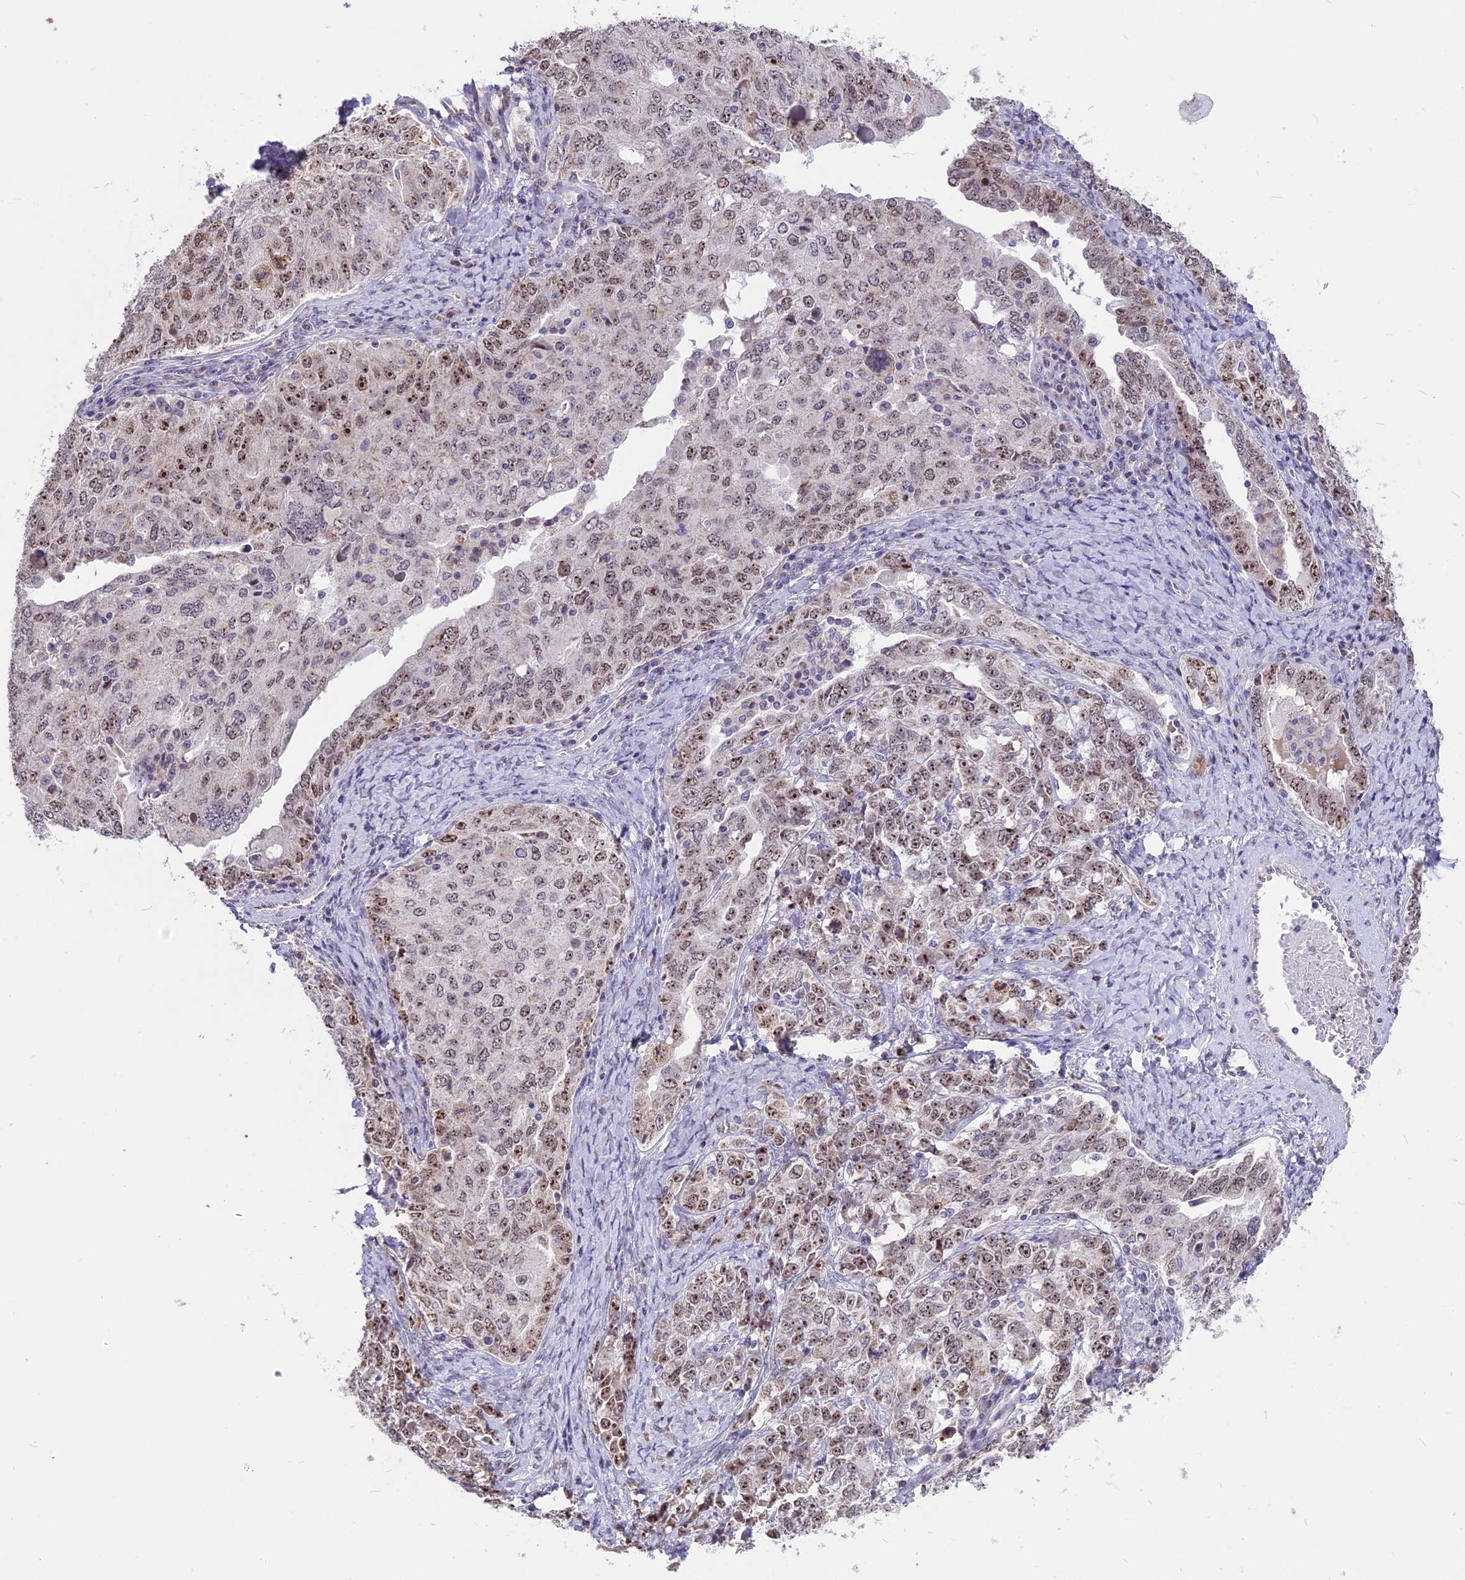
{"staining": {"intensity": "moderate", "quantity": ">75%", "location": "nuclear"}, "tissue": "ovarian cancer", "cell_type": "Tumor cells", "image_type": "cancer", "snomed": [{"axis": "morphology", "description": "Carcinoma, endometroid"}, {"axis": "topography", "description": "Ovary"}], "caption": "An image showing moderate nuclear expression in approximately >75% of tumor cells in endometroid carcinoma (ovarian), as visualized by brown immunohistochemical staining.", "gene": "CMSS1", "patient": {"sex": "female", "age": 62}}